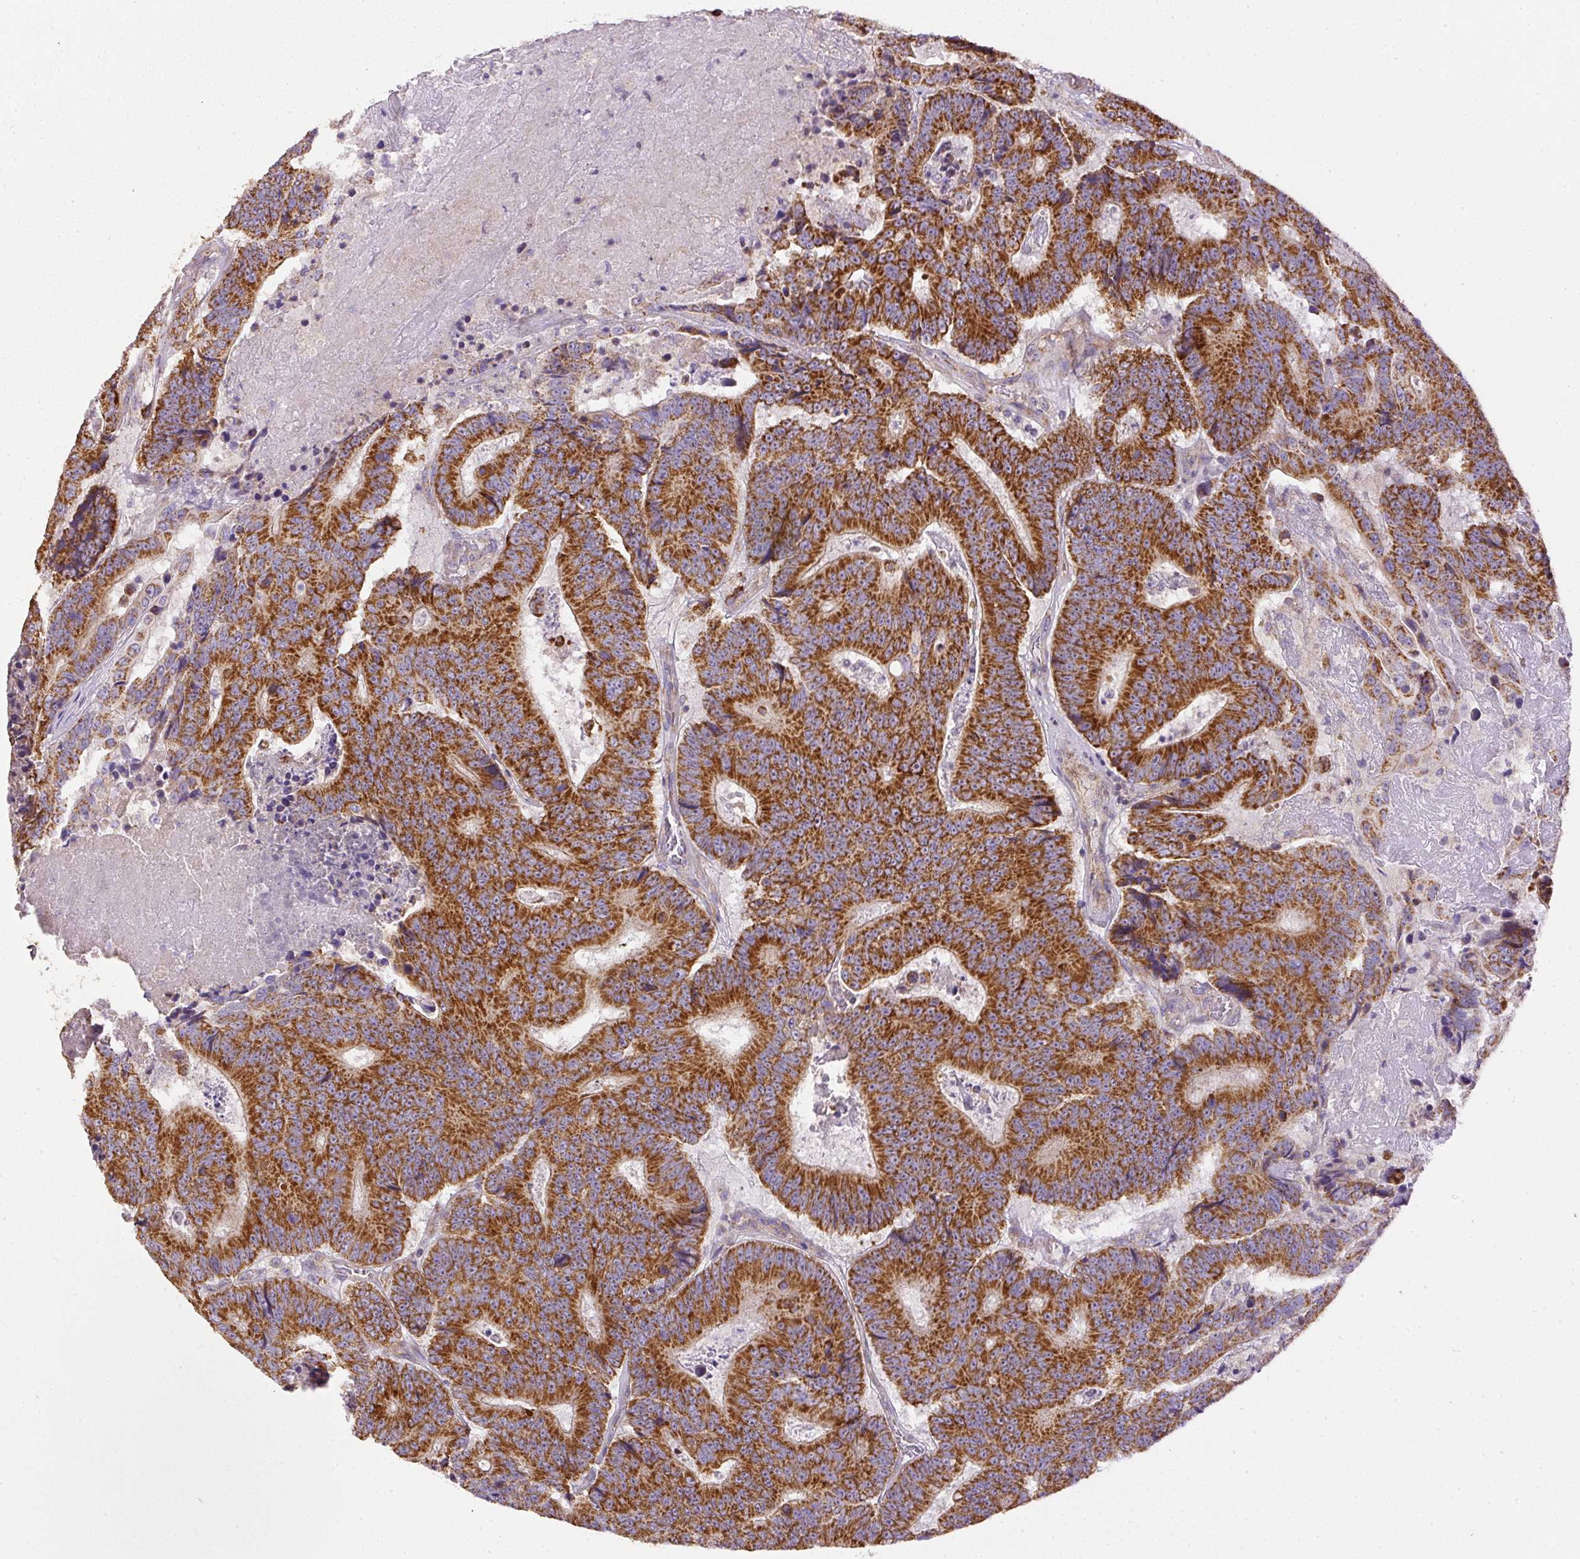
{"staining": {"intensity": "strong", "quantity": ">75%", "location": "cytoplasmic/membranous"}, "tissue": "colorectal cancer", "cell_type": "Tumor cells", "image_type": "cancer", "snomed": [{"axis": "morphology", "description": "Adenocarcinoma, NOS"}, {"axis": "topography", "description": "Colon"}], "caption": "IHC of human colorectal cancer (adenocarcinoma) displays high levels of strong cytoplasmic/membranous staining in about >75% of tumor cells.", "gene": "NDUFAF2", "patient": {"sex": "male", "age": 83}}